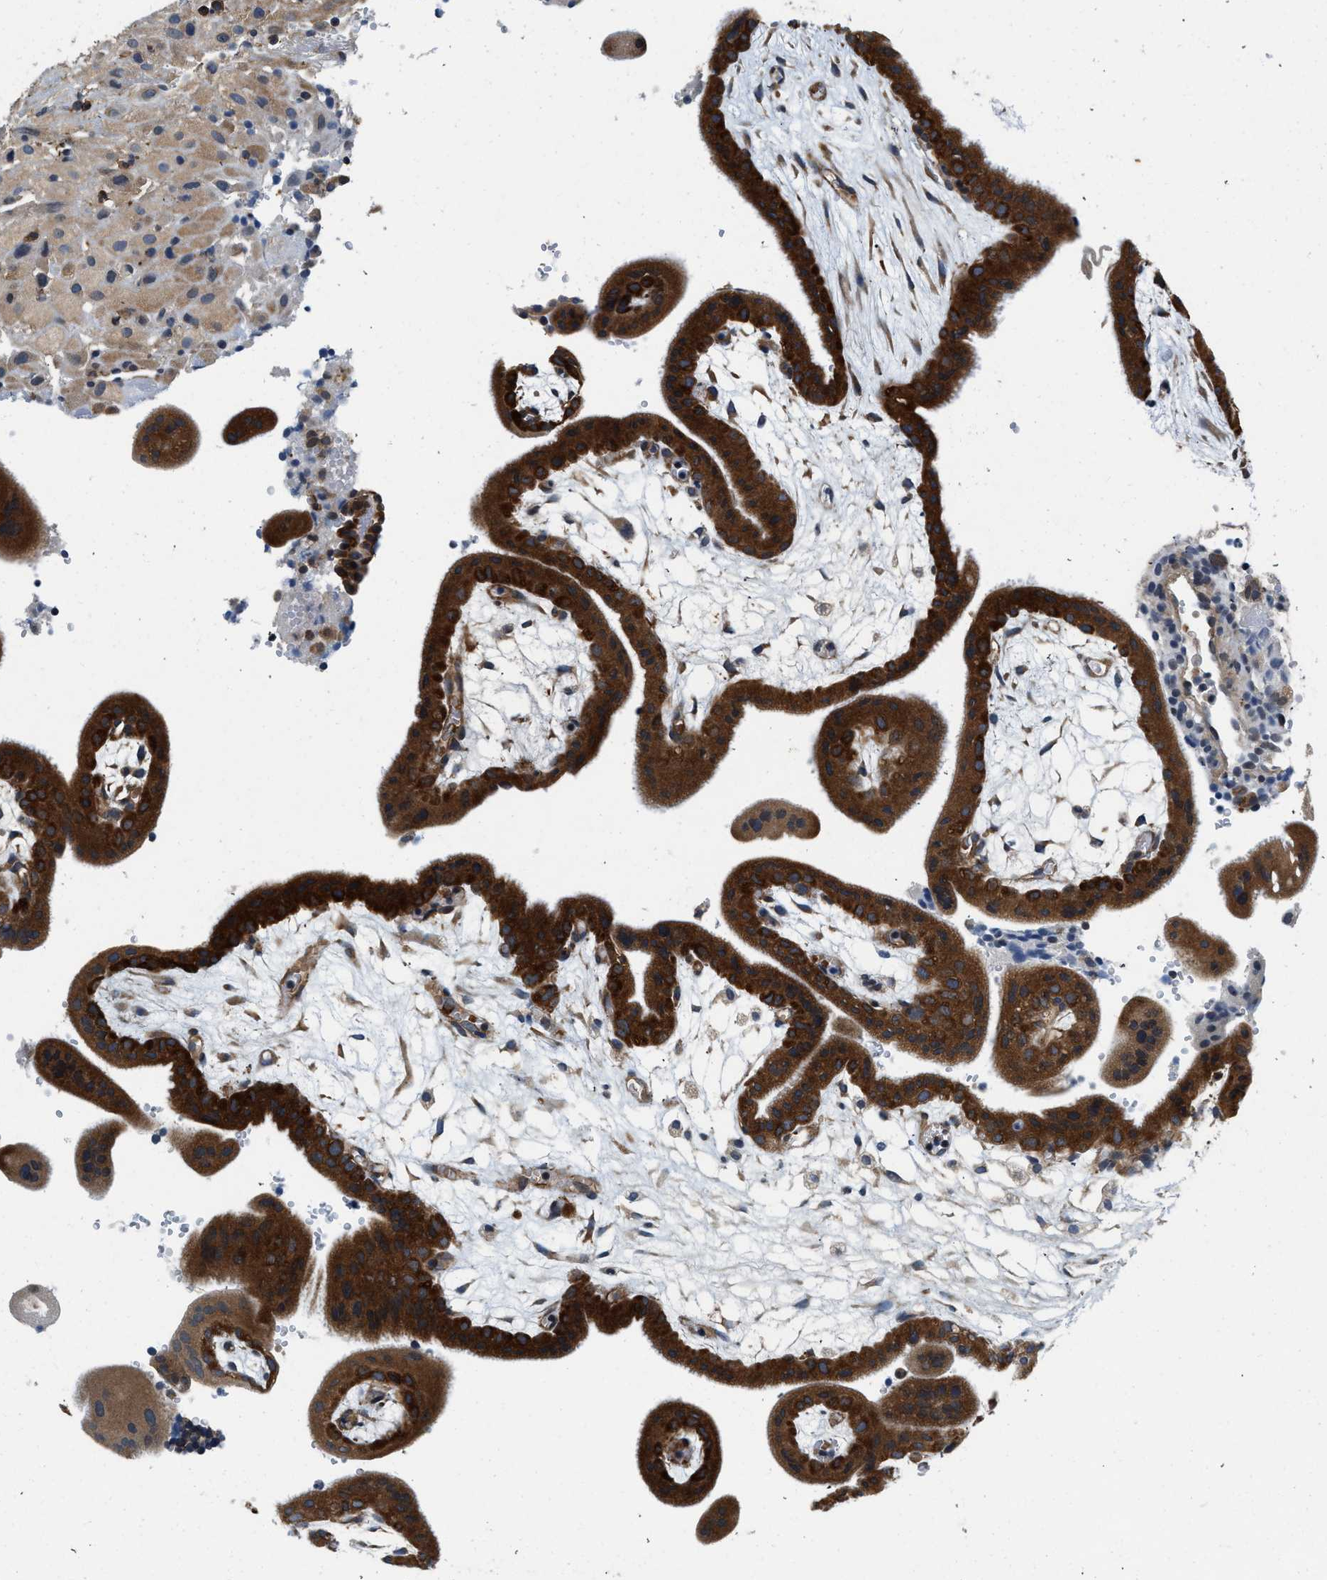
{"staining": {"intensity": "moderate", "quantity": "25%-75%", "location": "cytoplasmic/membranous"}, "tissue": "placenta", "cell_type": "Decidual cells", "image_type": "normal", "snomed": [{"axis": "morphology", "description": "Normal tissue, NOS"}, {"axis": "topography", "description": "Placenta"}], "caption": "Immunohistochemistry (DAB (3,3'-diaminobenzidine)) staining of benign placenta displays moderate cytoplasmic/membranous protein staining in approximately 25%-75% of decidual cells.", "gene": "PA2G4", "patient": {"sex": "female", "age": 18}}